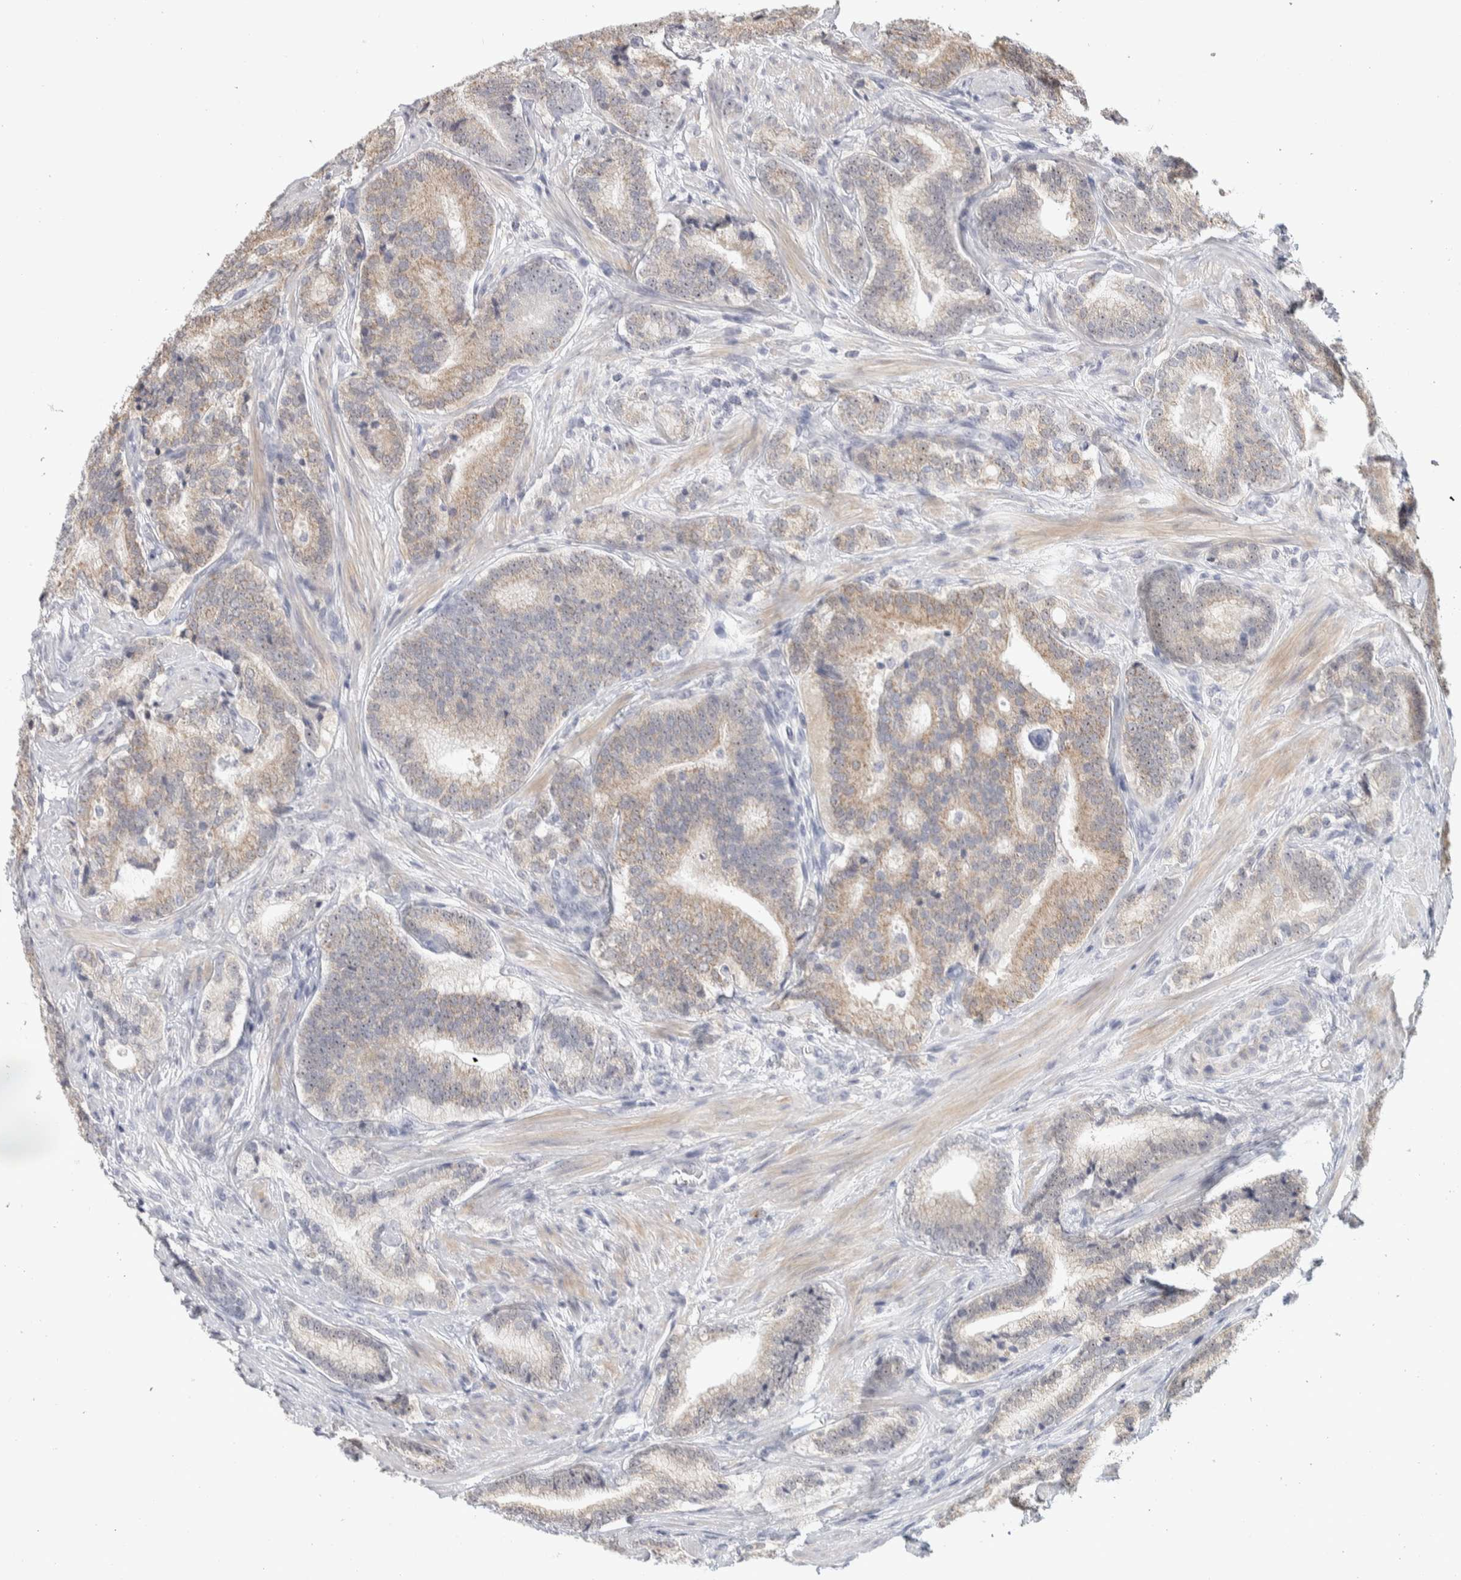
{"staining": {"intensity": "moderate", "quantity": ">75%", "location": "cytoplasmic/membranous,nuclear"}, "tissue": "prostate cancer", "cell_type": "Tumor cells", "image_type": "cancer", "snomed": [{"axis": "morphology", "description": "Adenocarcinoma, High grade"}, {"axis": "topography", "description": "Prostate"}], "caption": "Immunohistochemical staining of human prostate cancer displays medium levels of moderate cytoplasmic/membranous and nuclear staining in about >75% of tumor cells. The staining is performed using DAB (3,3'-diaminobenzidine) brown chromogen to label protein expression. The nuclei are counter-stained blue using hematoxylin.", "gene": "DCXR", "patient": {"sex": "male", "age": 55}}